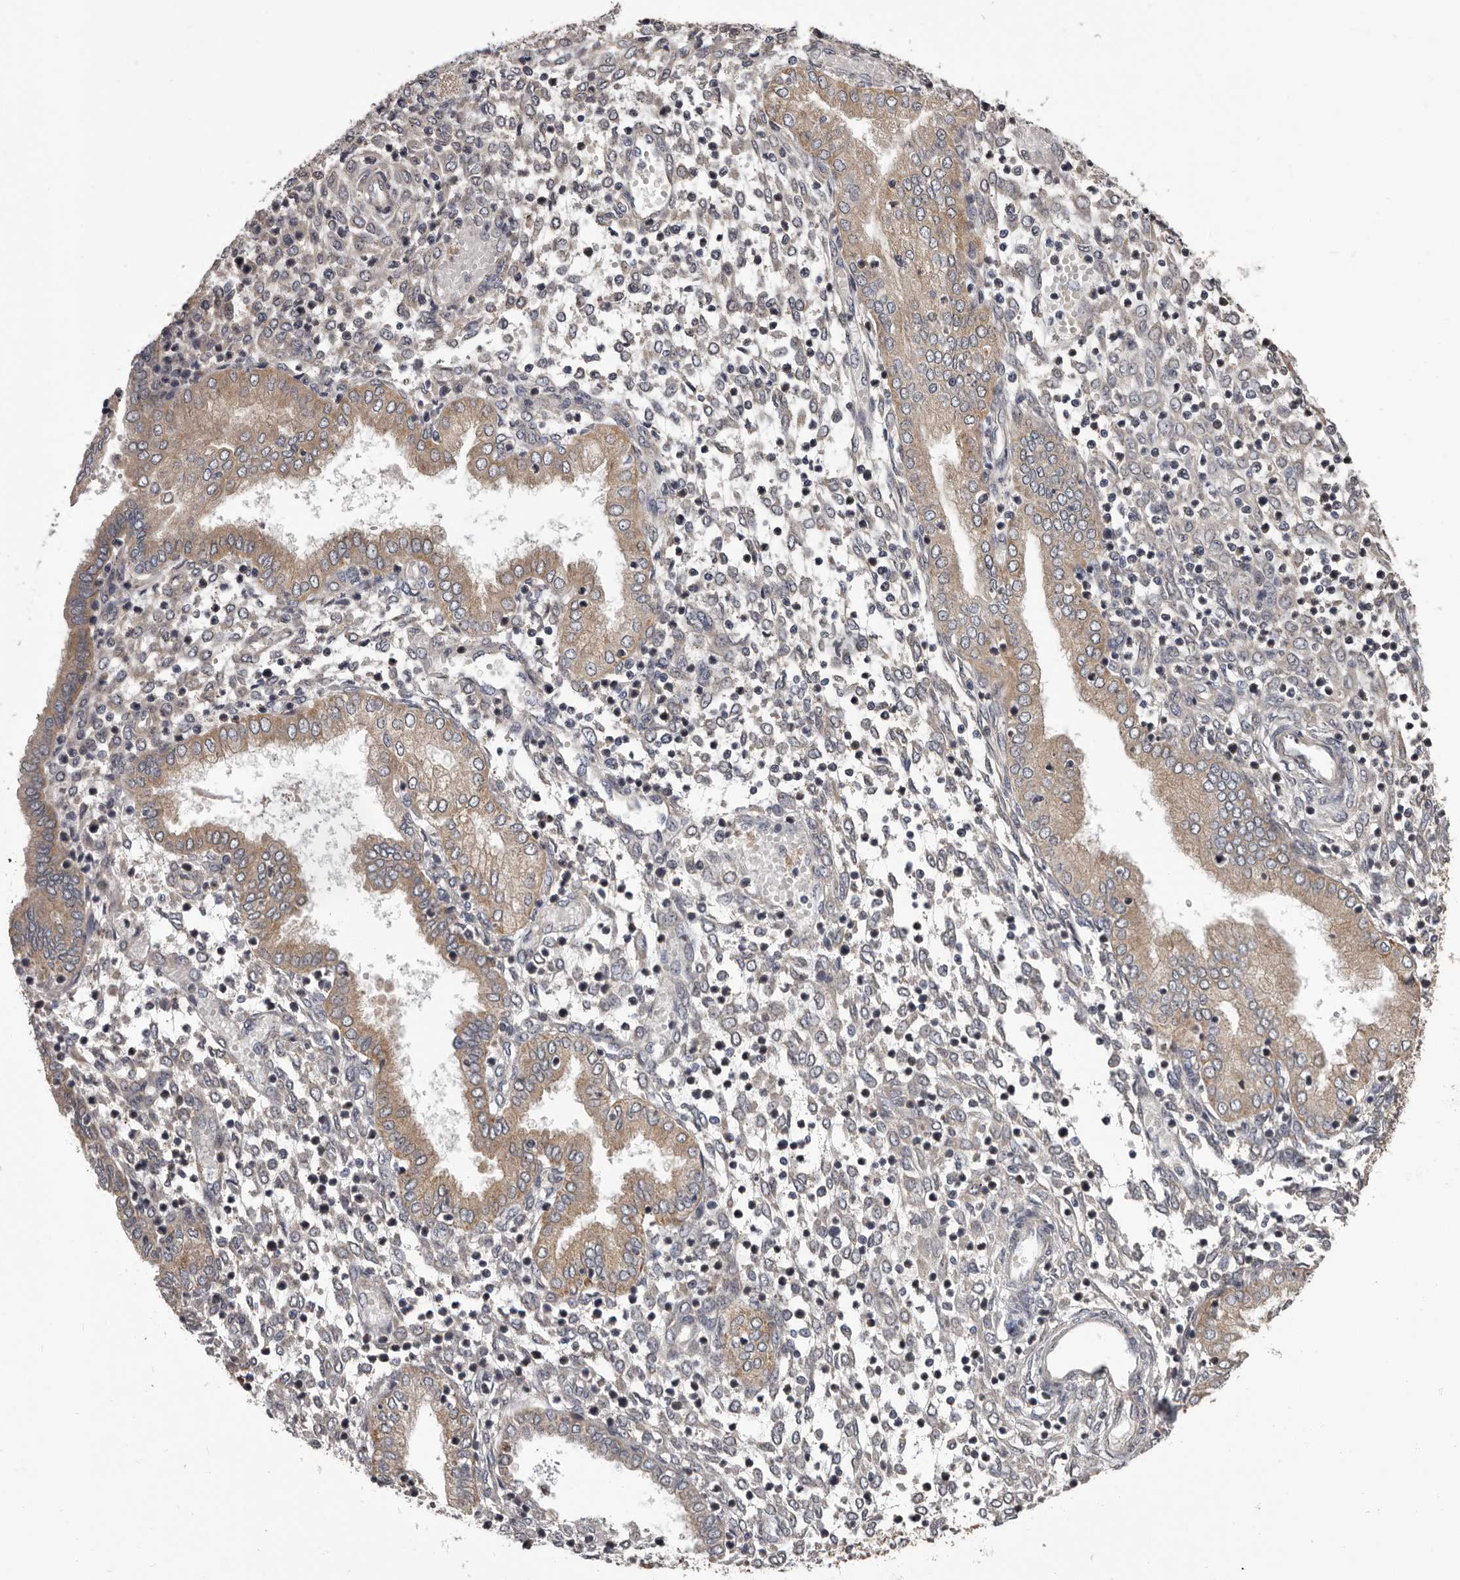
{"staining": {"intensity": "moderate", "quantity": "25%-75%", "location": "cytoplasmic/membranous"}, "tissue": "endometrium", "cell_type": "Cells in endometrial stroma", "image_type": "normal", "snomed": [{"axis": "morphology", "description": "Normal tissue, NOS"}, {"axis": "topography", "description": "Endometrium"}], "caption": "Unremarkable endometrium displays moderate cytoplasmic/membranous expression in approximately 25%-75% of cells in endometrial stroma, visualized by immunohistochemistry.", "gene": "VPS37A", "patient": {"sex": "female", "age": 53}}